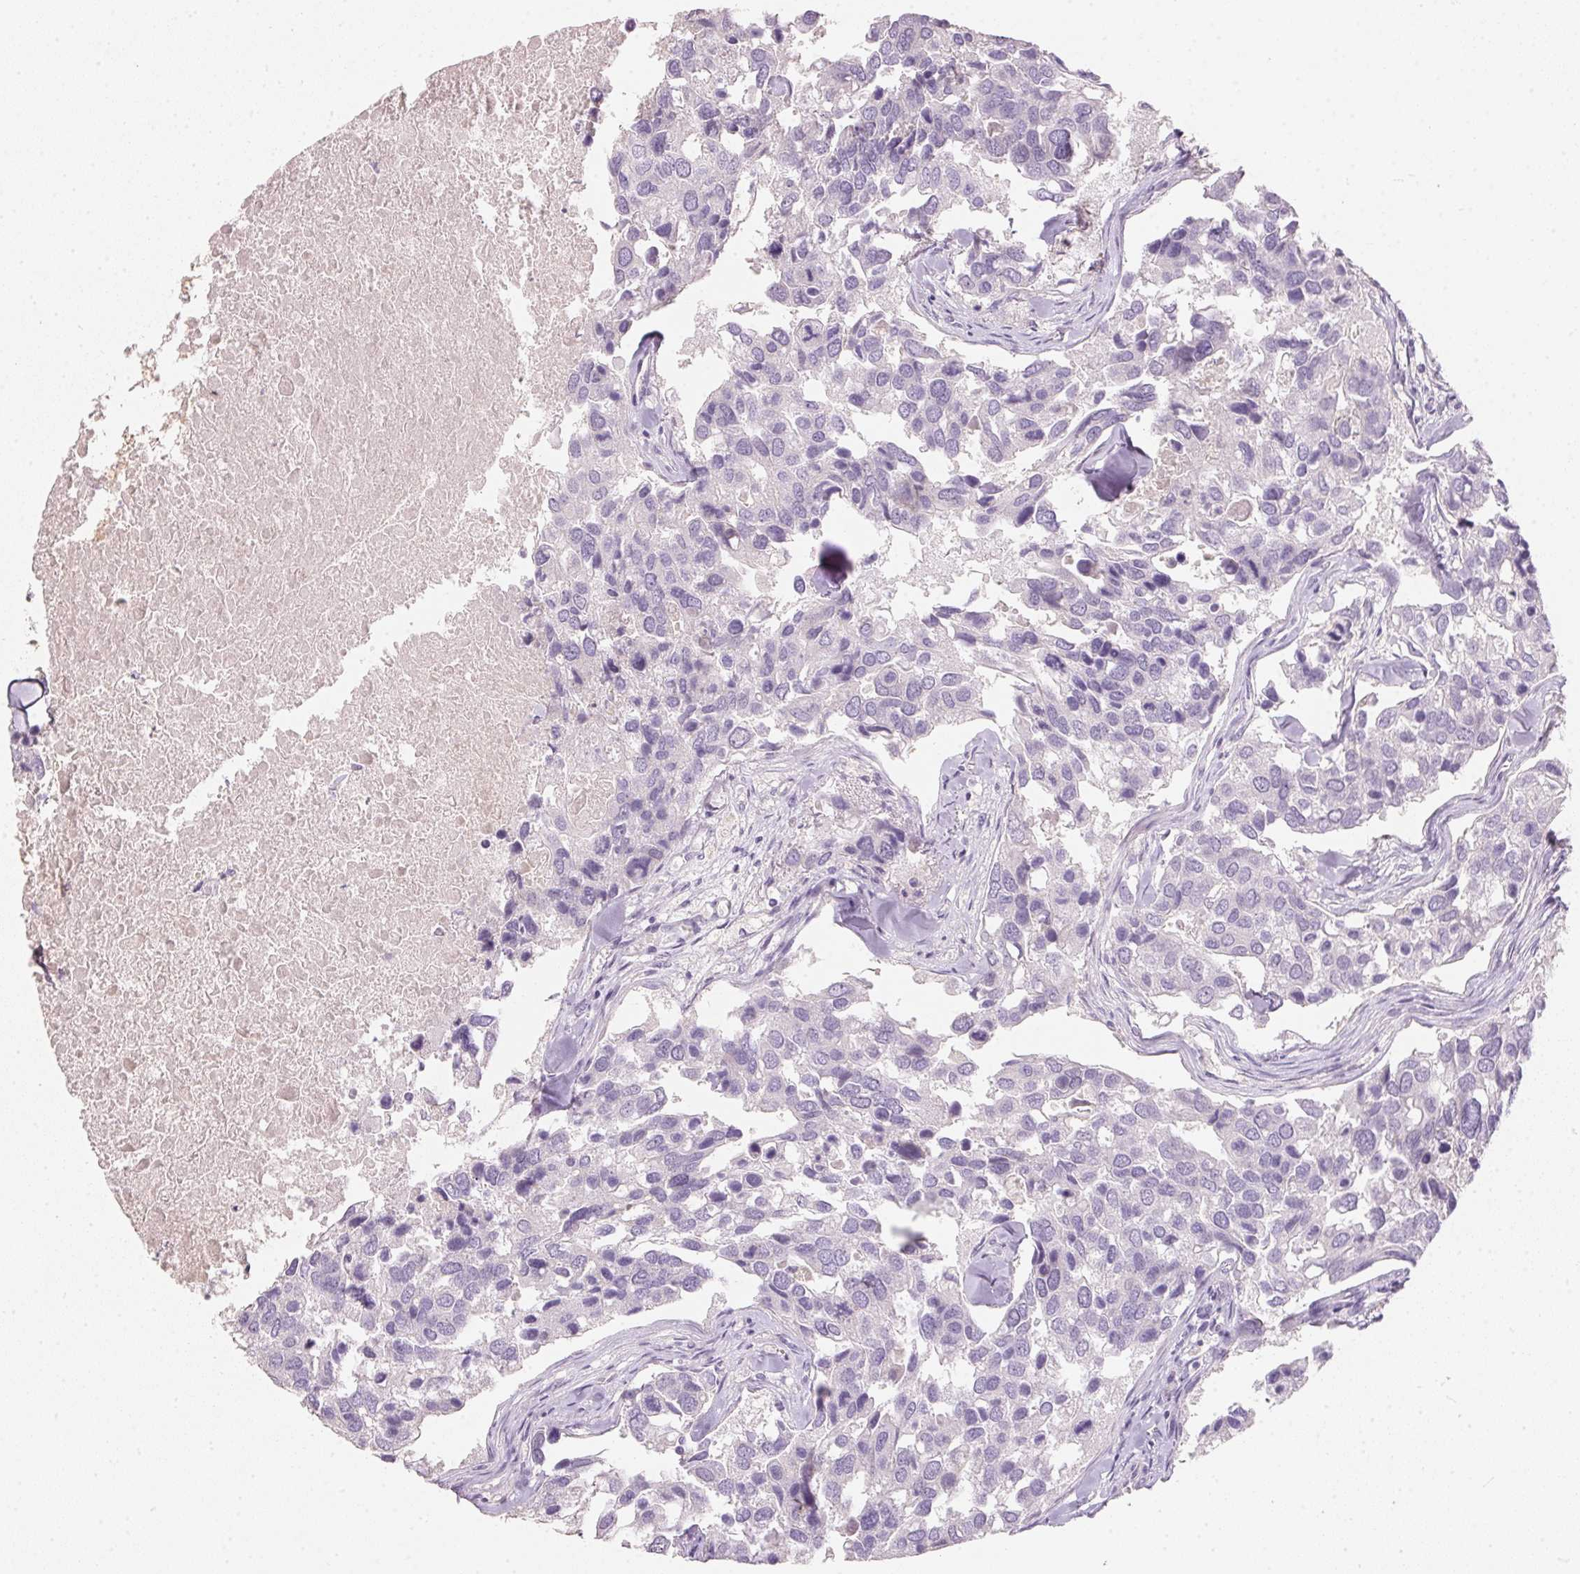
{"staining": {"intensity": "negative", "quantity": "none", "location": "none"}, "tissue": "breast cancer", "cell_type": "Tumor cells", "image_type": "cancer", "snomed": [{"axis": "morphology", "description": "Duct carcinoma"}, {"axis": "topography", "description": "Breast"}], "caption": "Immunohistochemical staining of invasive ductal carcinoma (breast) reveals no significant expression in tumor cells.", "gene": "HSD17B1", "patient": {"sex": "female", "age": 83}}